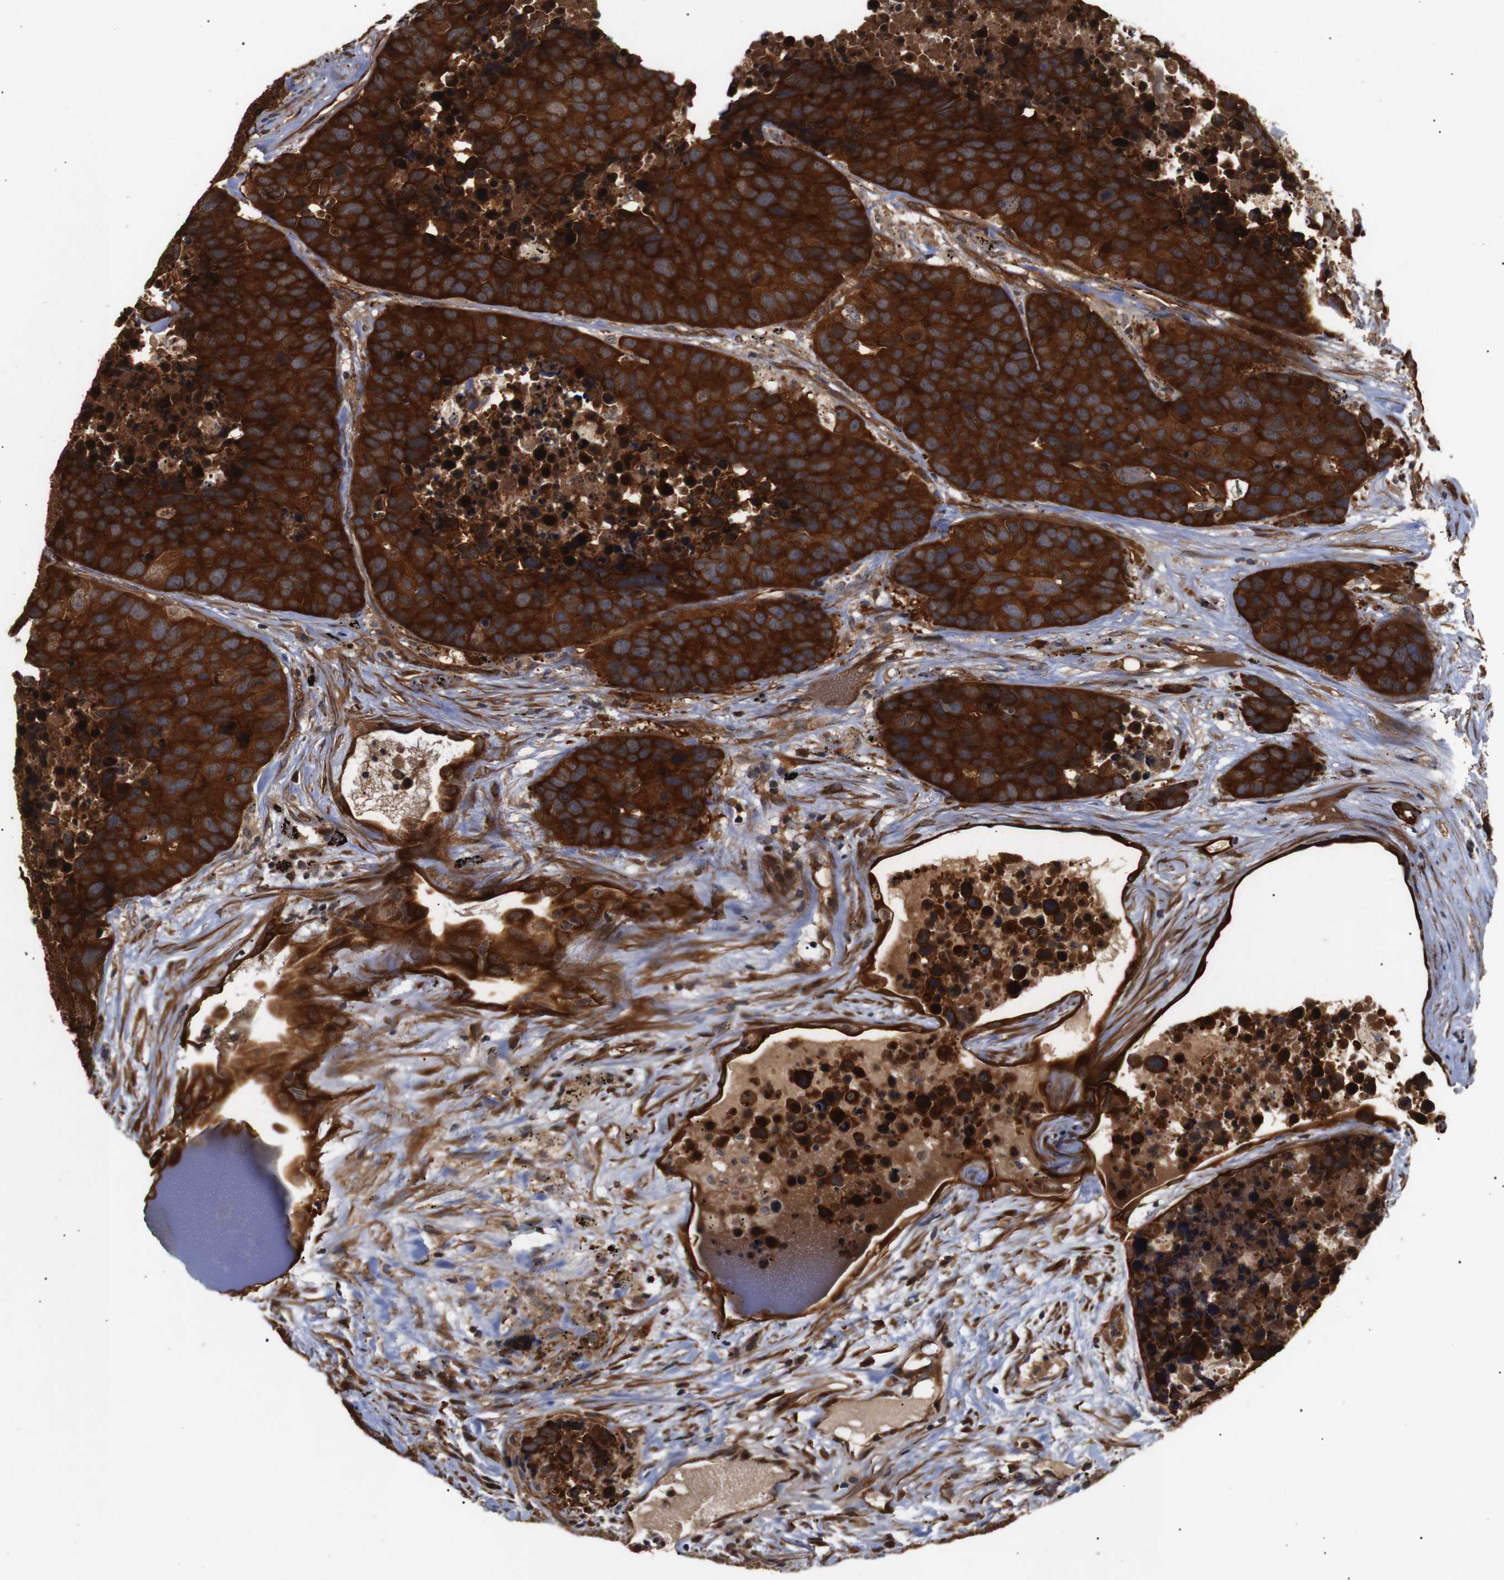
{"staining": {"intensity": "strong", "quantity": ">75%", "location": "cytoplasmic/membranous"}, "tissue": "carcinoid", "cell_type": "Tumor cells", "image_type": "cancer", "snomed": [{"axis": "morphology", "description": "Carcinoid, malignant, NOS"}, {"axis": "topography", "description": "Lung"}], "caption": "An IHC photomicrograph of neoplastic tissue is shown. Protein staining in brown shows strong cytoplasmic/membranous positivity in malignant carcinoid within tumor cells.", "gene": "PAWR", "patient": {"sex": "male", "age": 60}}